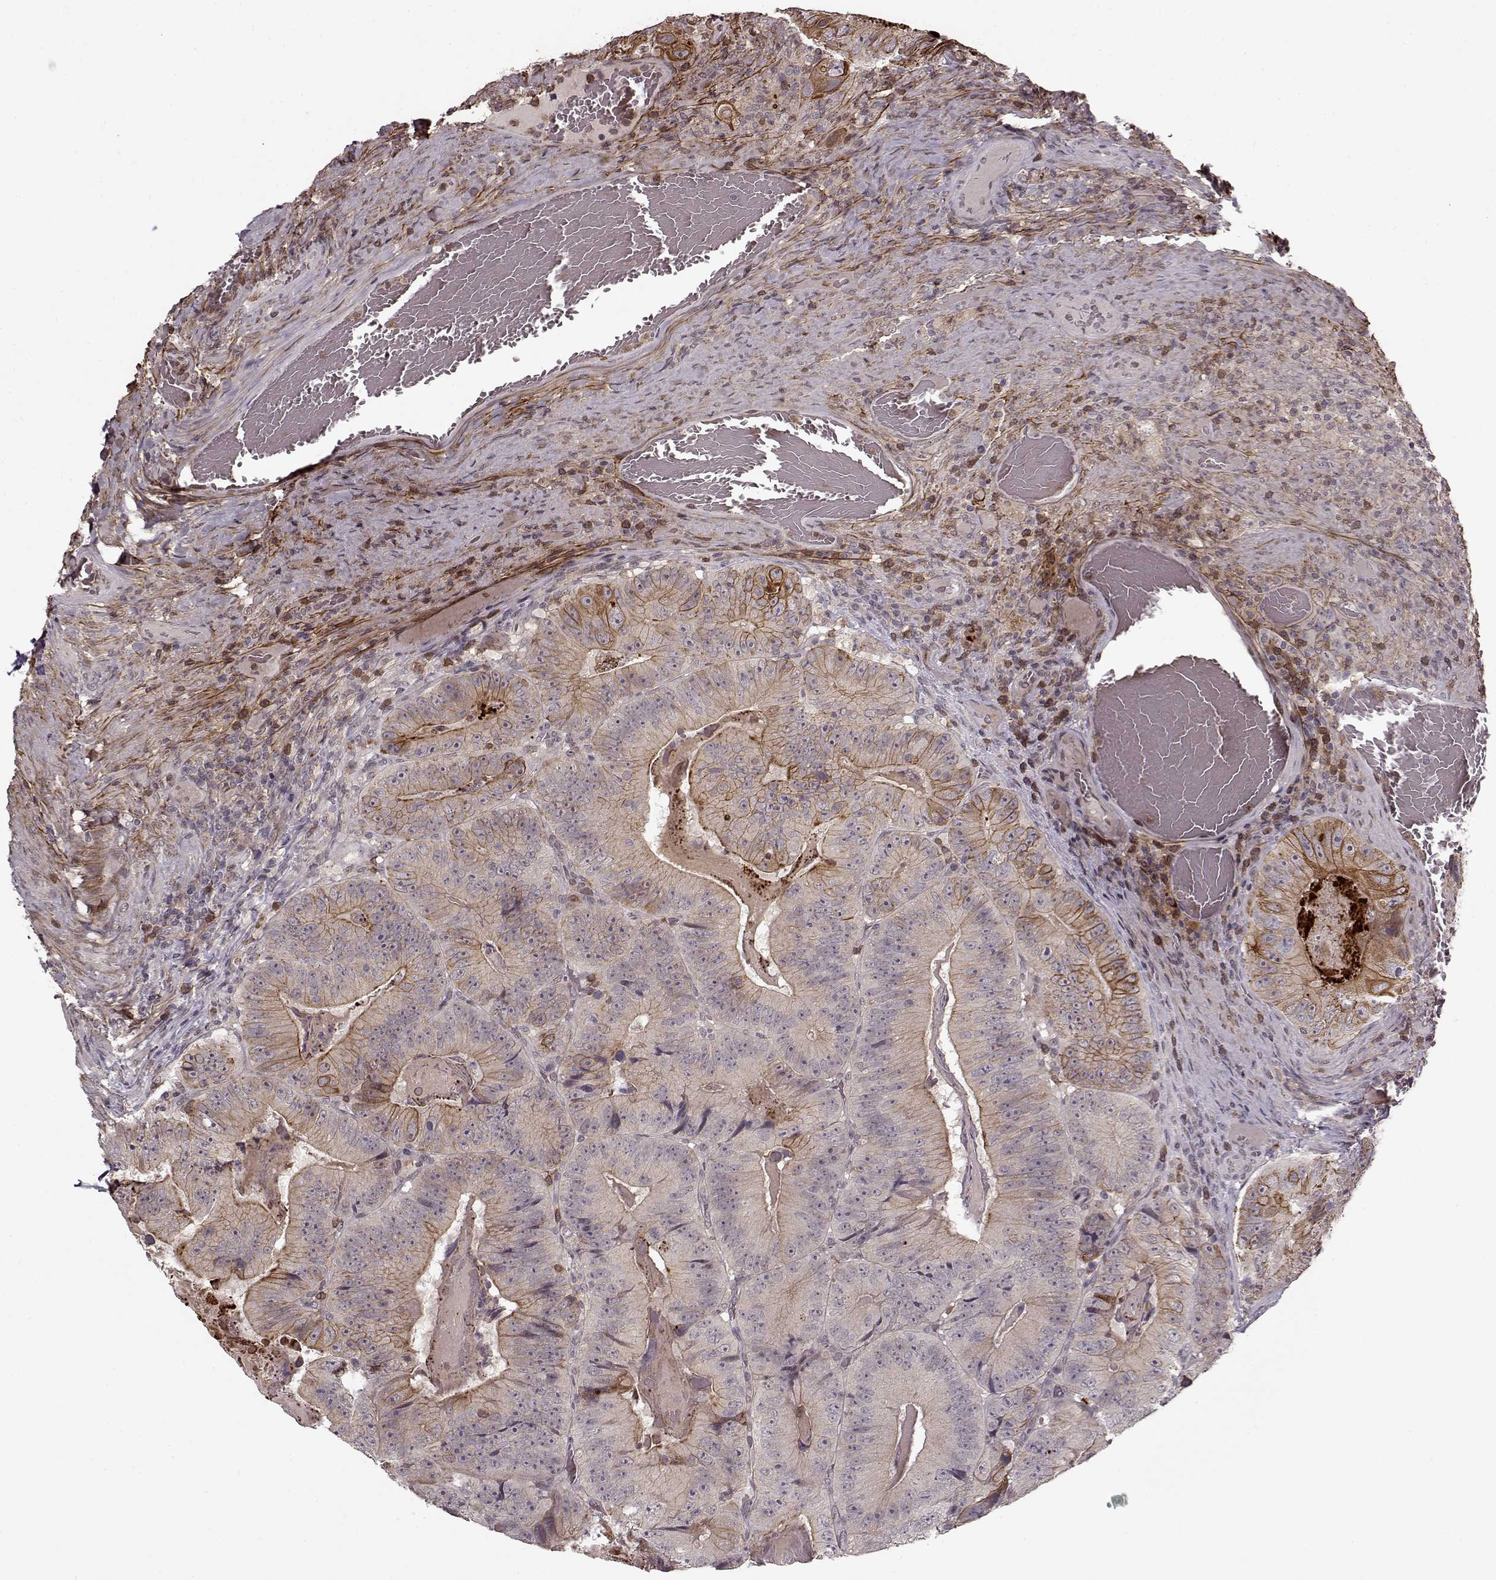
{"staining": {"intensity": "moderate", "quantity": "25%-75%", "location": "cytoplasmic/membranous"}, "tissue": "colorectal cancer", "cell_type": "Tumor cells", "image_type": "cancer", "snomed": [{"axis": "morphology", "description": "Adenocarcinoma, NOS"}, {"axis": "topography", "description": "Colon"}], "caption": "Adenocarcinoma (colorectal) stained for a protein (brown) reveals moderate cytoplasmic/membranous positive staining in approximately 25%-75% of tumor cells.", "gene": "DENND4B", "patient": {"sex": "female", "age": 86}}